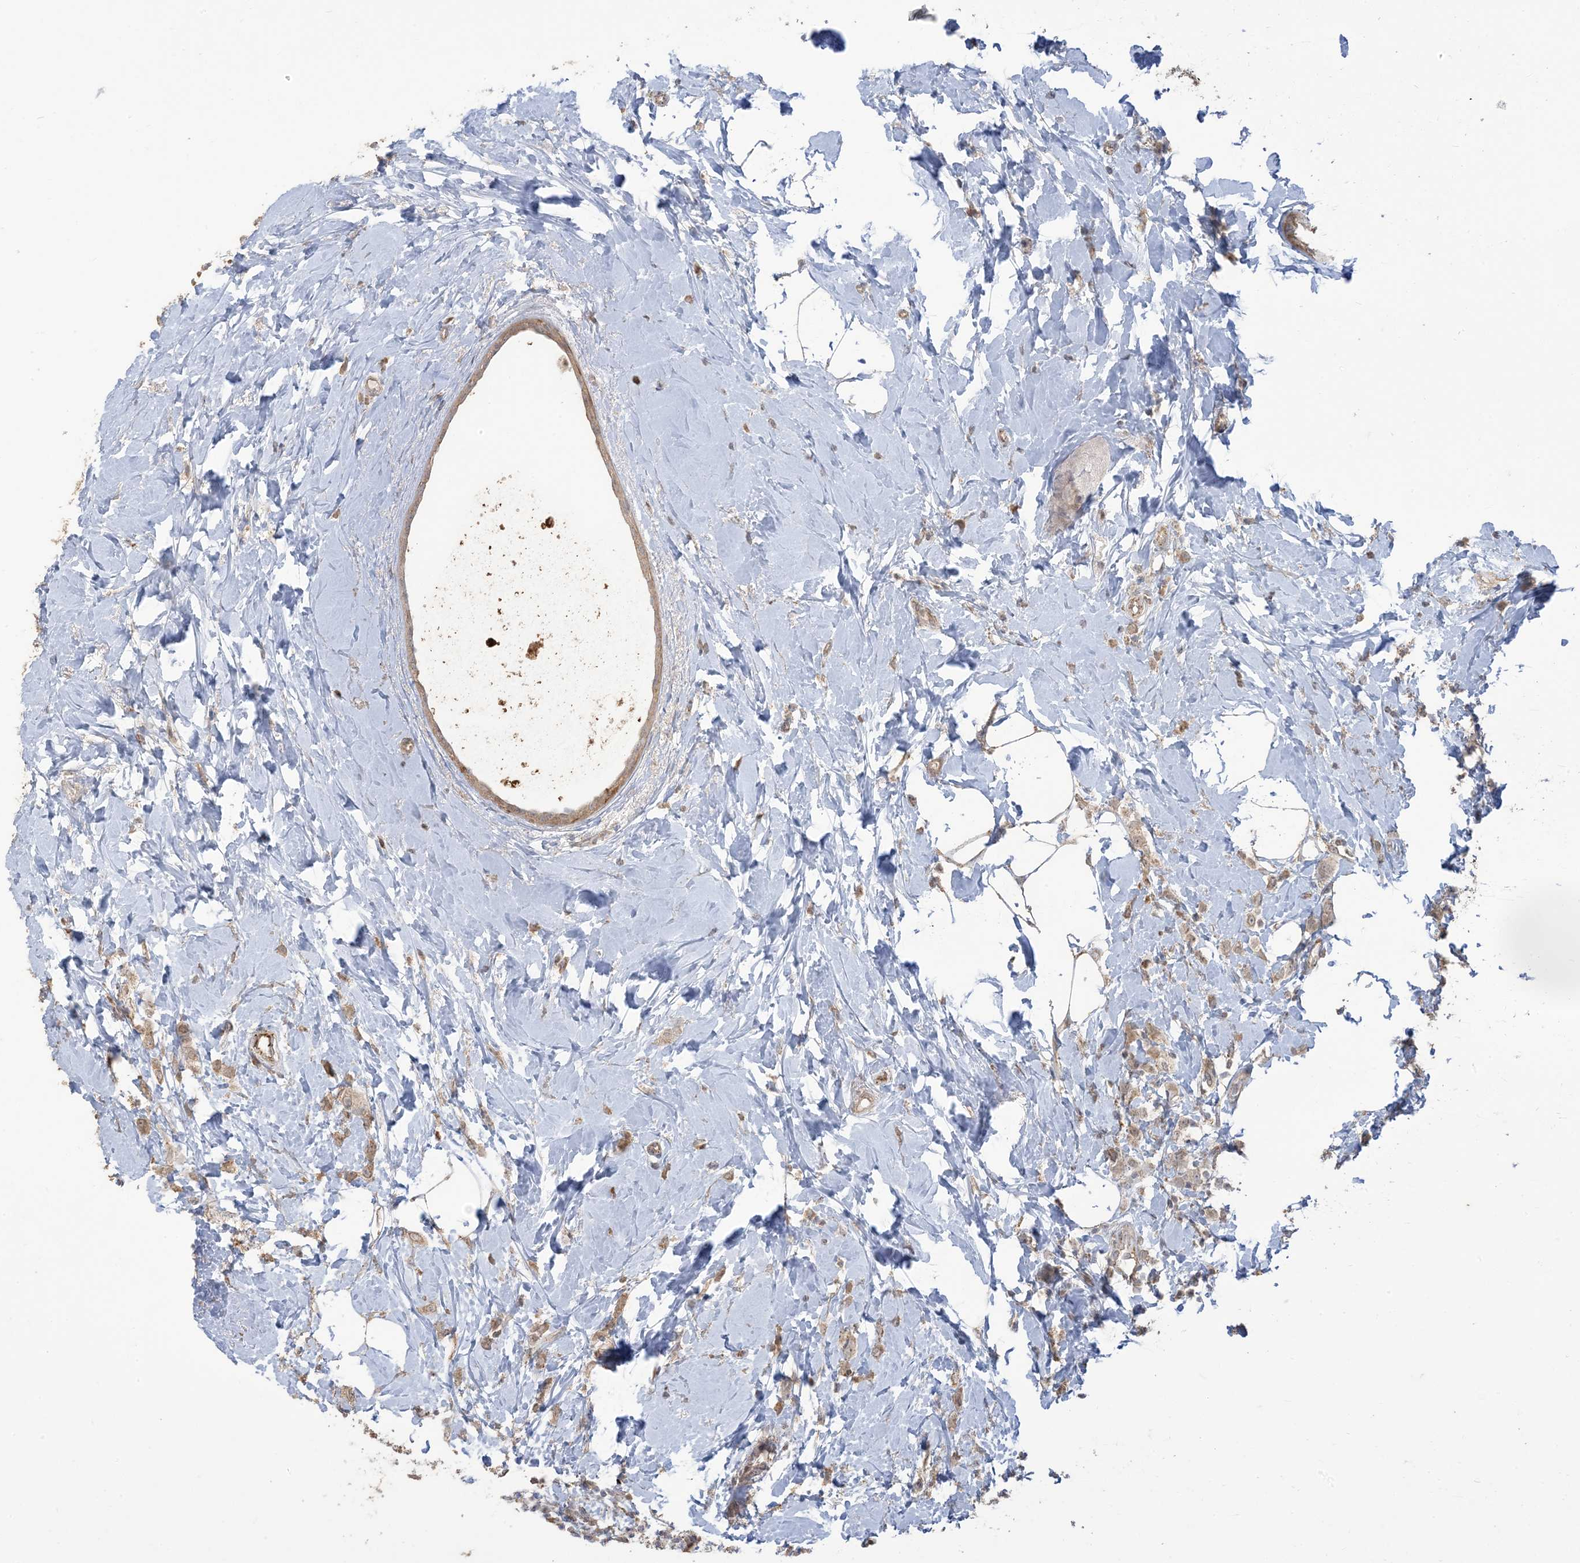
{"staining": {"intensity": "weak", "quantity": ">75%", "location": "cytoplasmic/membranous"}, "tissue": "breast cancer", "cell_type": "Tumor cells", "image_type": "cancer", "snomed": [{"axis": "morphology", "description": "Lobular carcinoma"}, {"axis": "topography", "description": "Breast"}], "caption": "Breast cancer stained with a brown dye displays weak cytoplasmic/membranous positive staining in approximately >75% of tumor cells.", "gene": "KLHL18", "patient": {"sex": "female", "age": 47}}